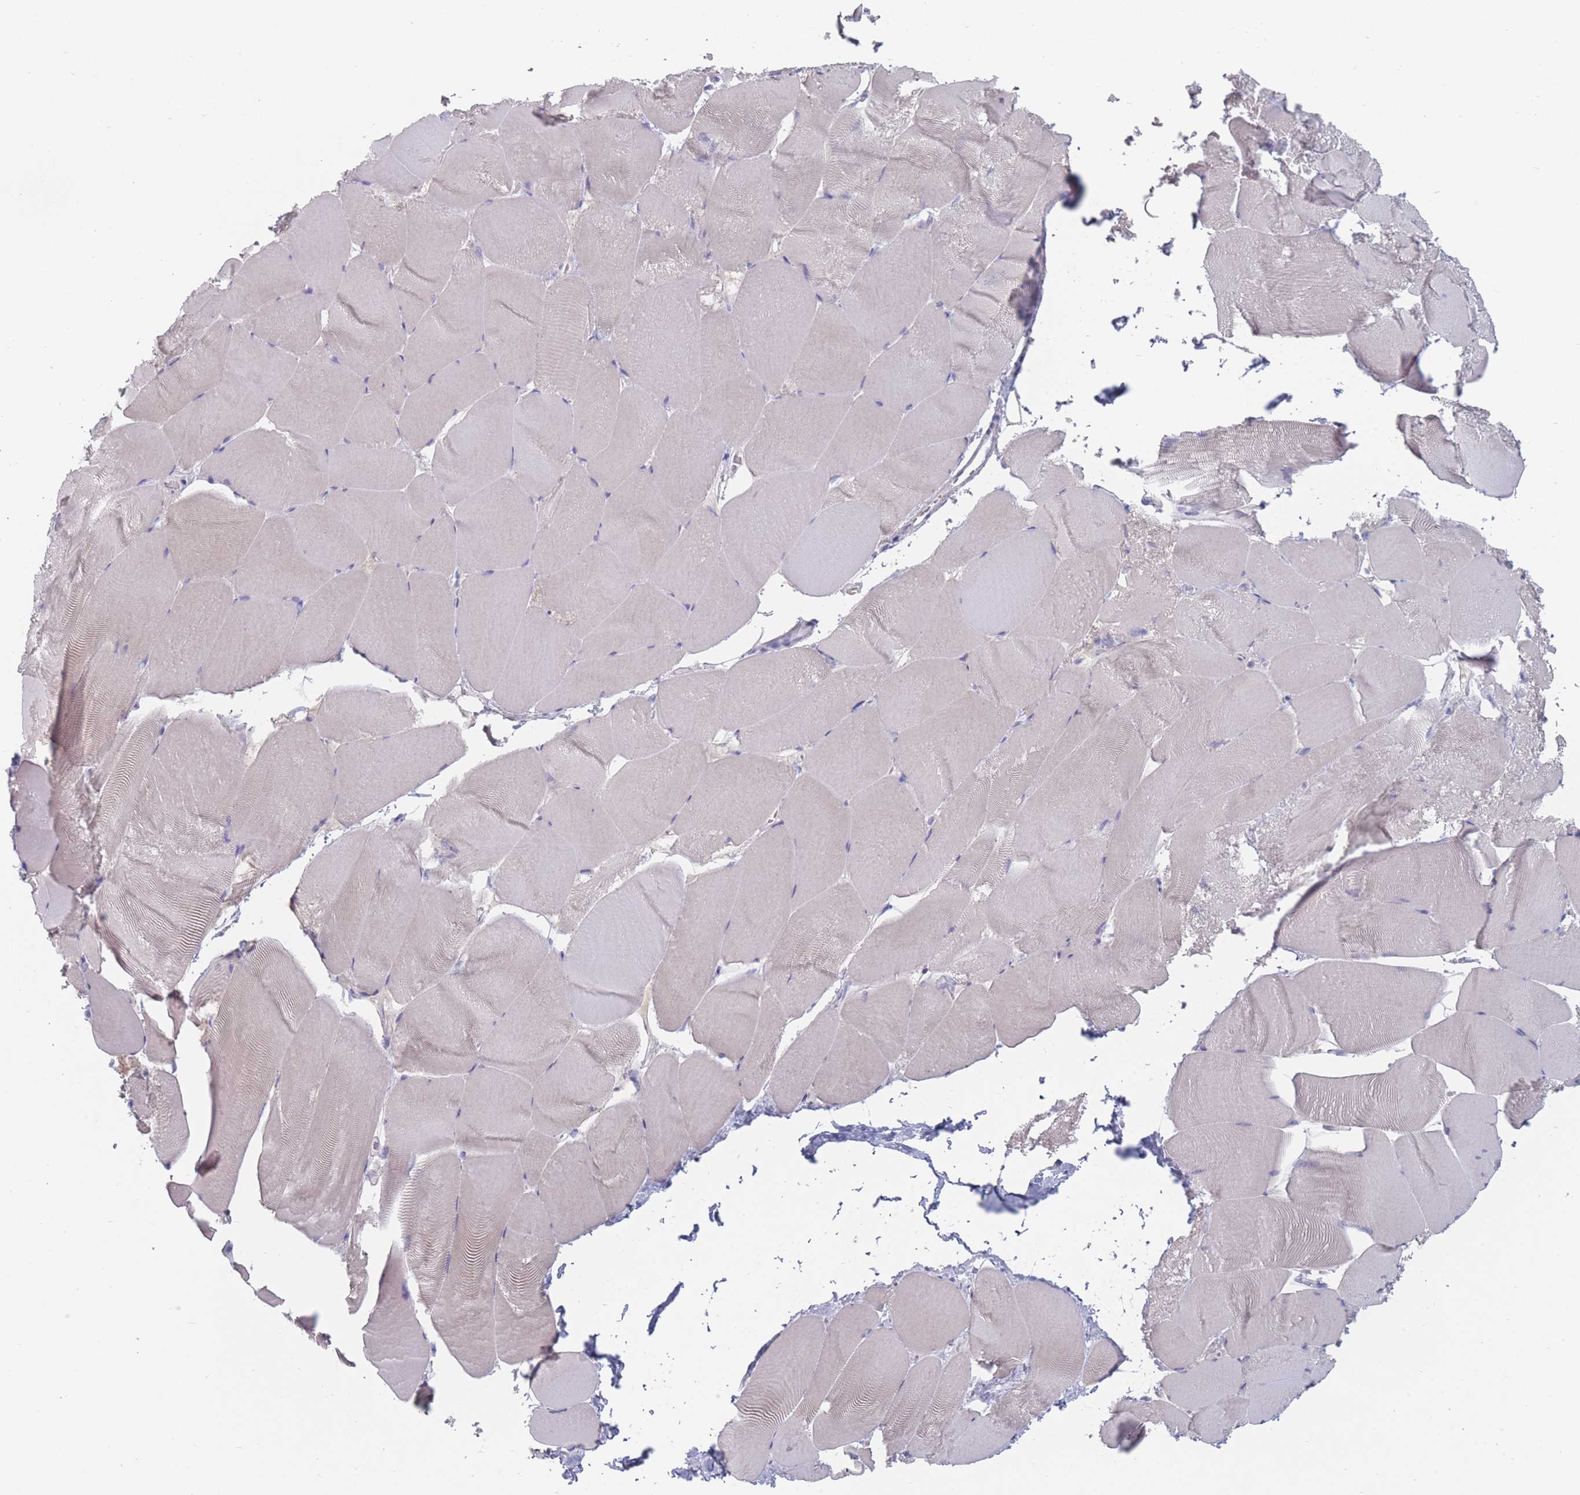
{"staining": {"intensity": "negative", "quantity": "none", "location": "none"}, "tissue": "skeletal muscle", "cell_type": "Myocytes", "image_type": "normal", "snomed": [{"axis": "morphology", "description": "Normal tissue, NOS"}, {"axis": "topography", "description": "Skeletal muscle"}], "caption": "Immunohistochemistry histopathology image of benign human skeletal muscle stained for a protein (brown), which displays no expression in myocytes.", "gene": "CYP51A1", "patient": {"sex": "female", "age": 64}}